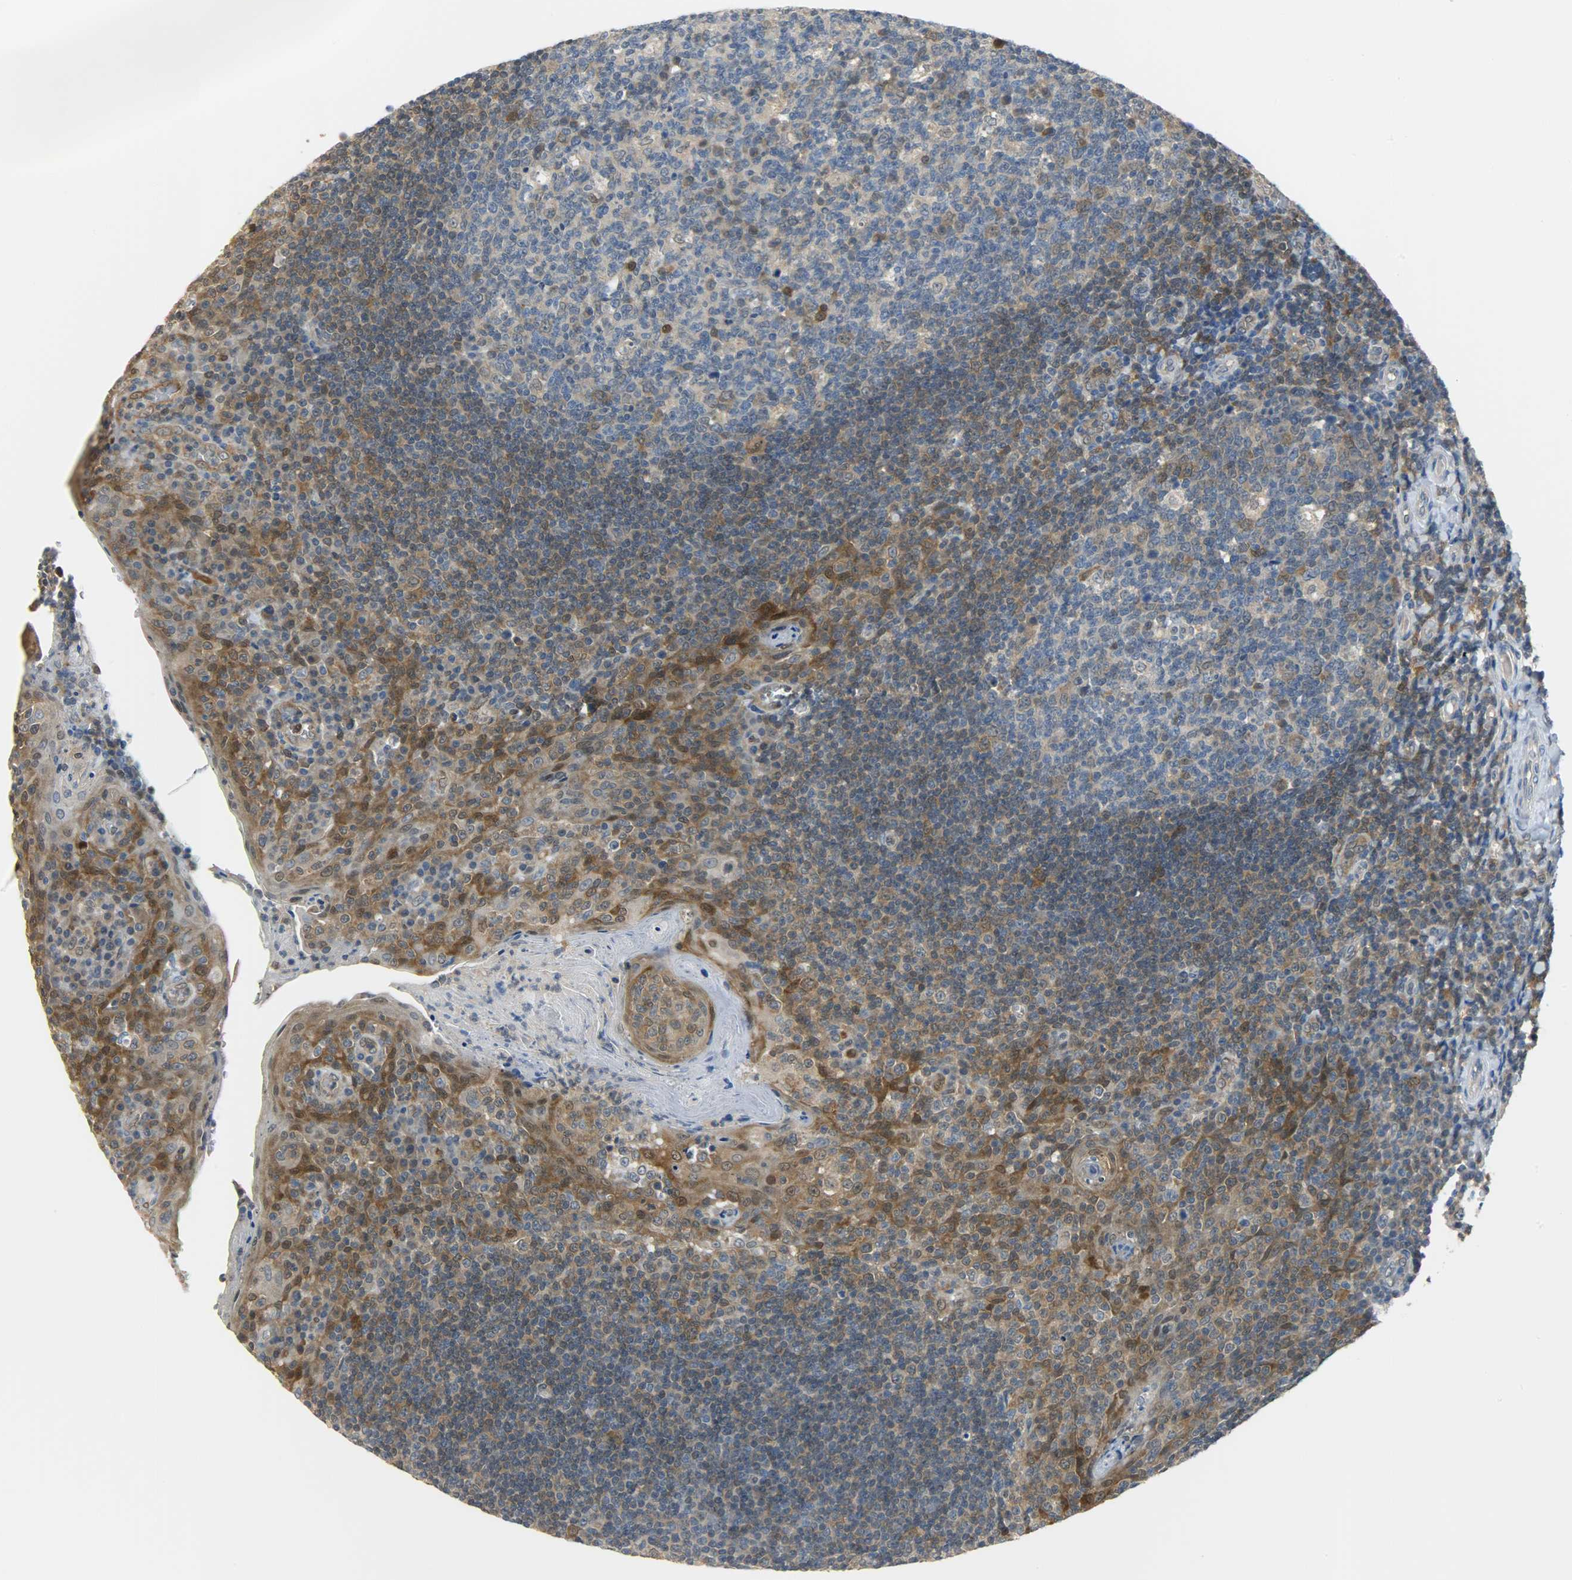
{"staining": {"intensity": "moderate", "quantity": ">75%", "location": "cytoplasmic/membranous"}, "tissue": "tonsil", "cell_type": "Germinal center cells", "image_type": "normal", "snomed": [{"axis": "morphology", "description": "Normal tissue, NOS"}, {"axis": "topography", "description": "Tonsil"}], "caption": "Unremarkable tonsil was stained to show a protein in brown. There is medium levels of moderate cytoplasmic/membranous positivity in about >75% of germinal center cells.", "gene": "EIF4EBP1", "patient": {"sex": "male", "age": 17}}